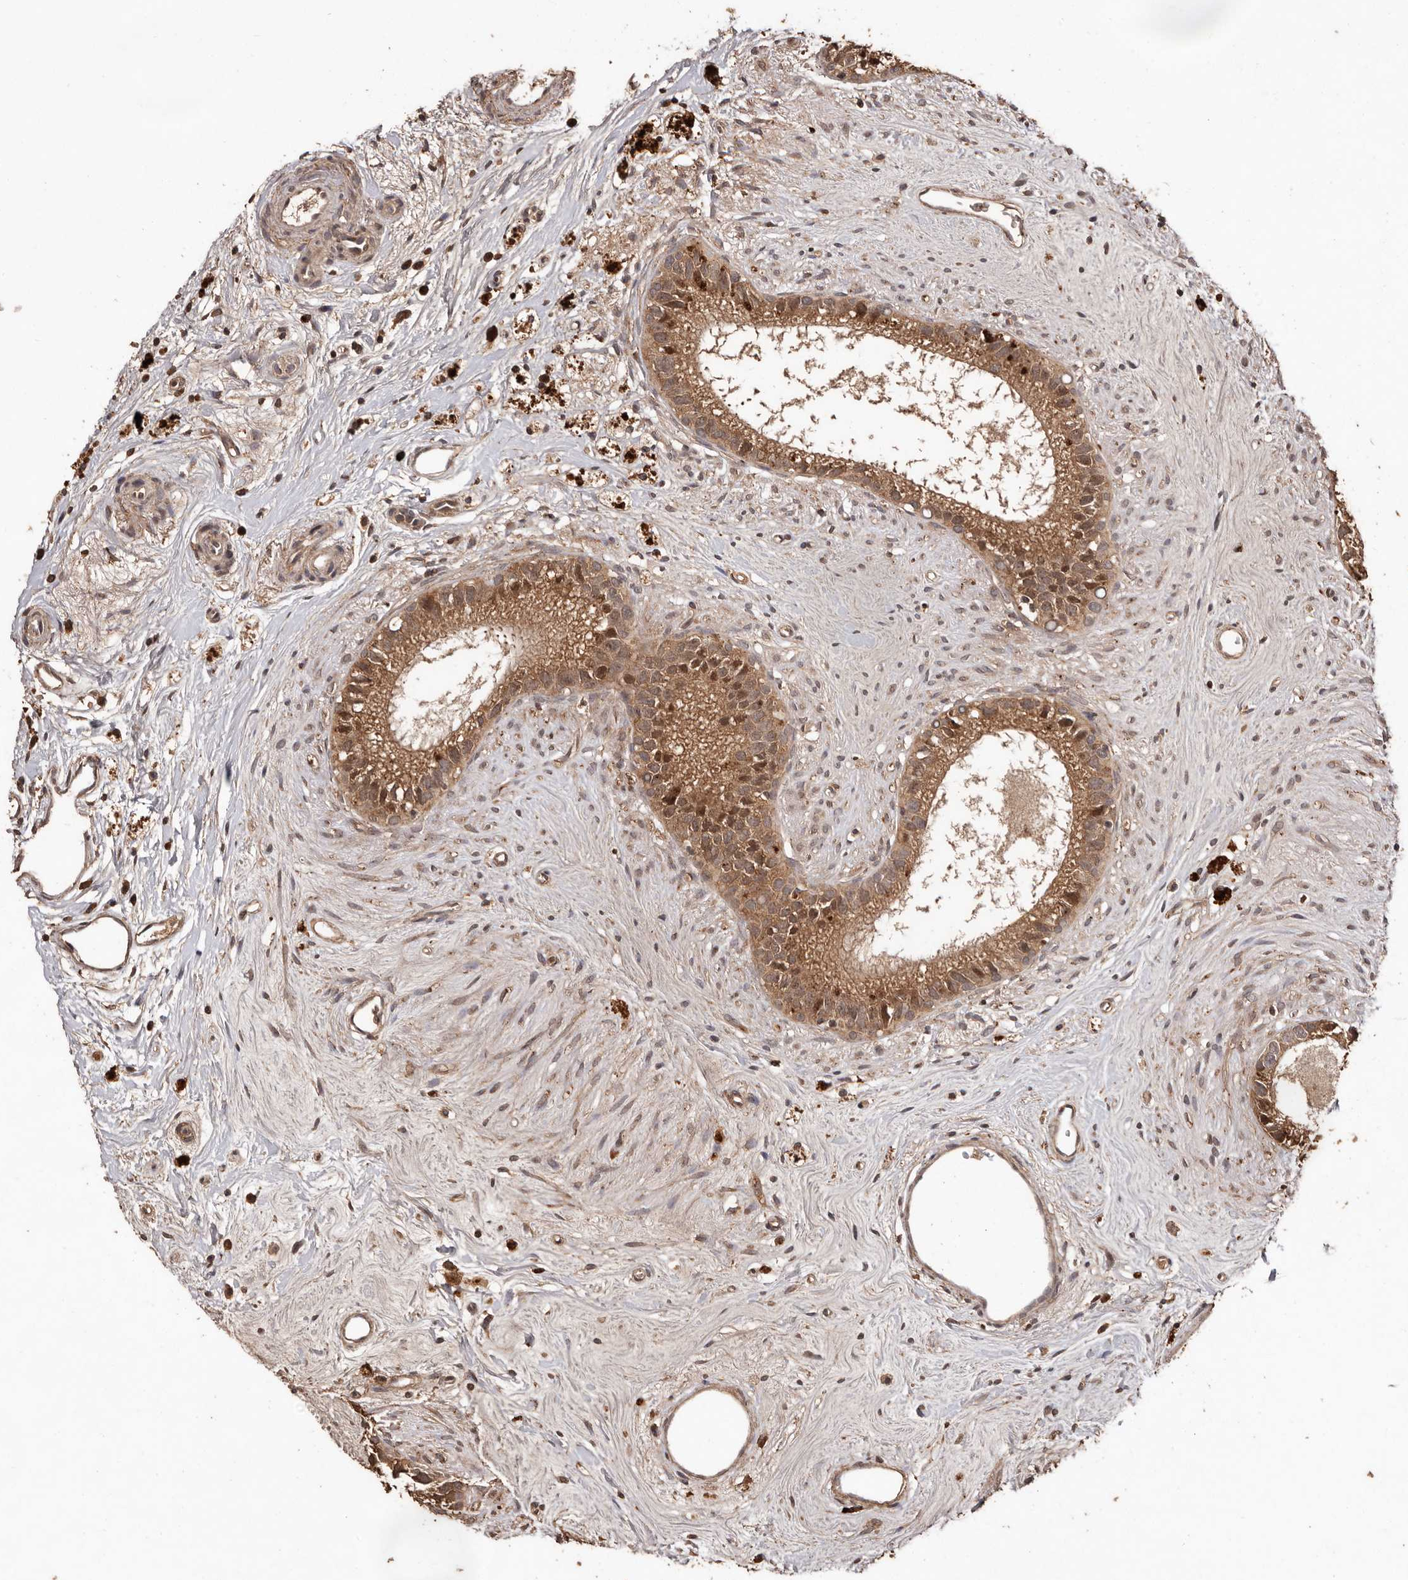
{"staining": {"intensity": "moderate", "quantity": ">75%", "location": "cytoplasmic/membranous"}, "tissue": "epididymis", "cell_type": "Glandular cells", "image_type": "normal", "snomed": [{"axis": "morphology", "description": "Normal tissue, NOS"}, {"axis": "topography", "description": "Epididymis"}], "caption": "Unremarkable epididymis demonstrates moderate cytoplasmic/membranous expression in approximately >75% of glandular cells, visualized by immunohistochemistry.", "gene": "RWDD1", "patient": {"sex": "male", "age": 80}}